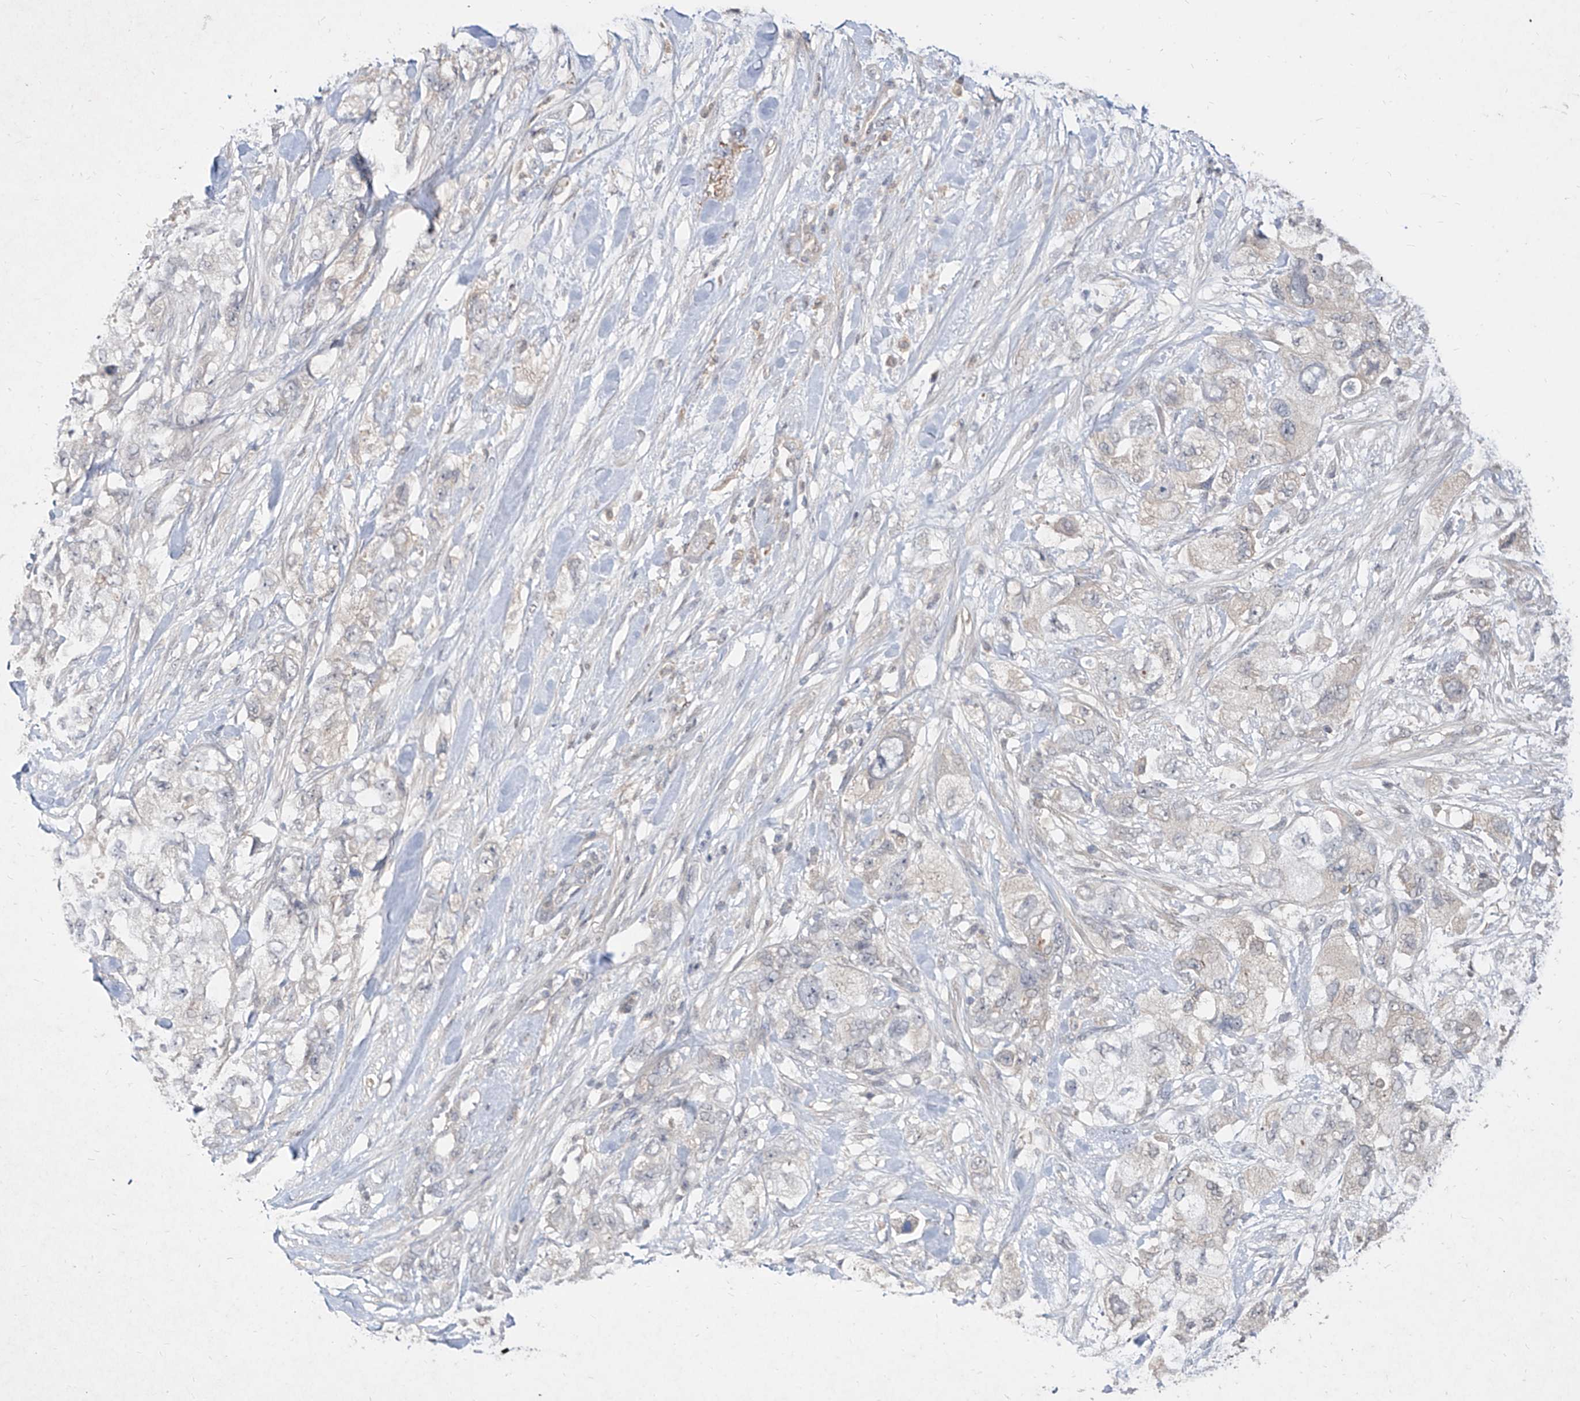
{"staining": {"intensity": "negative", "quantity": "none", "location": "none"}, "tissue": "pancreatic cancer", "cell_type": "Tumor cells", "image_type": "cancer", "snomed": [{"axis": "morphology", "description": "Adenocarcinoma, NOS"}, {"axis": "topography", "description": "Pancreas"}], "caption": "IHC image of pancreatic adenocarcinoma stained for a protein (brown), which demonstrates no expression in tumor cells.", "gene": "C4A", "patient": {"sex": "female", "age": 73}}